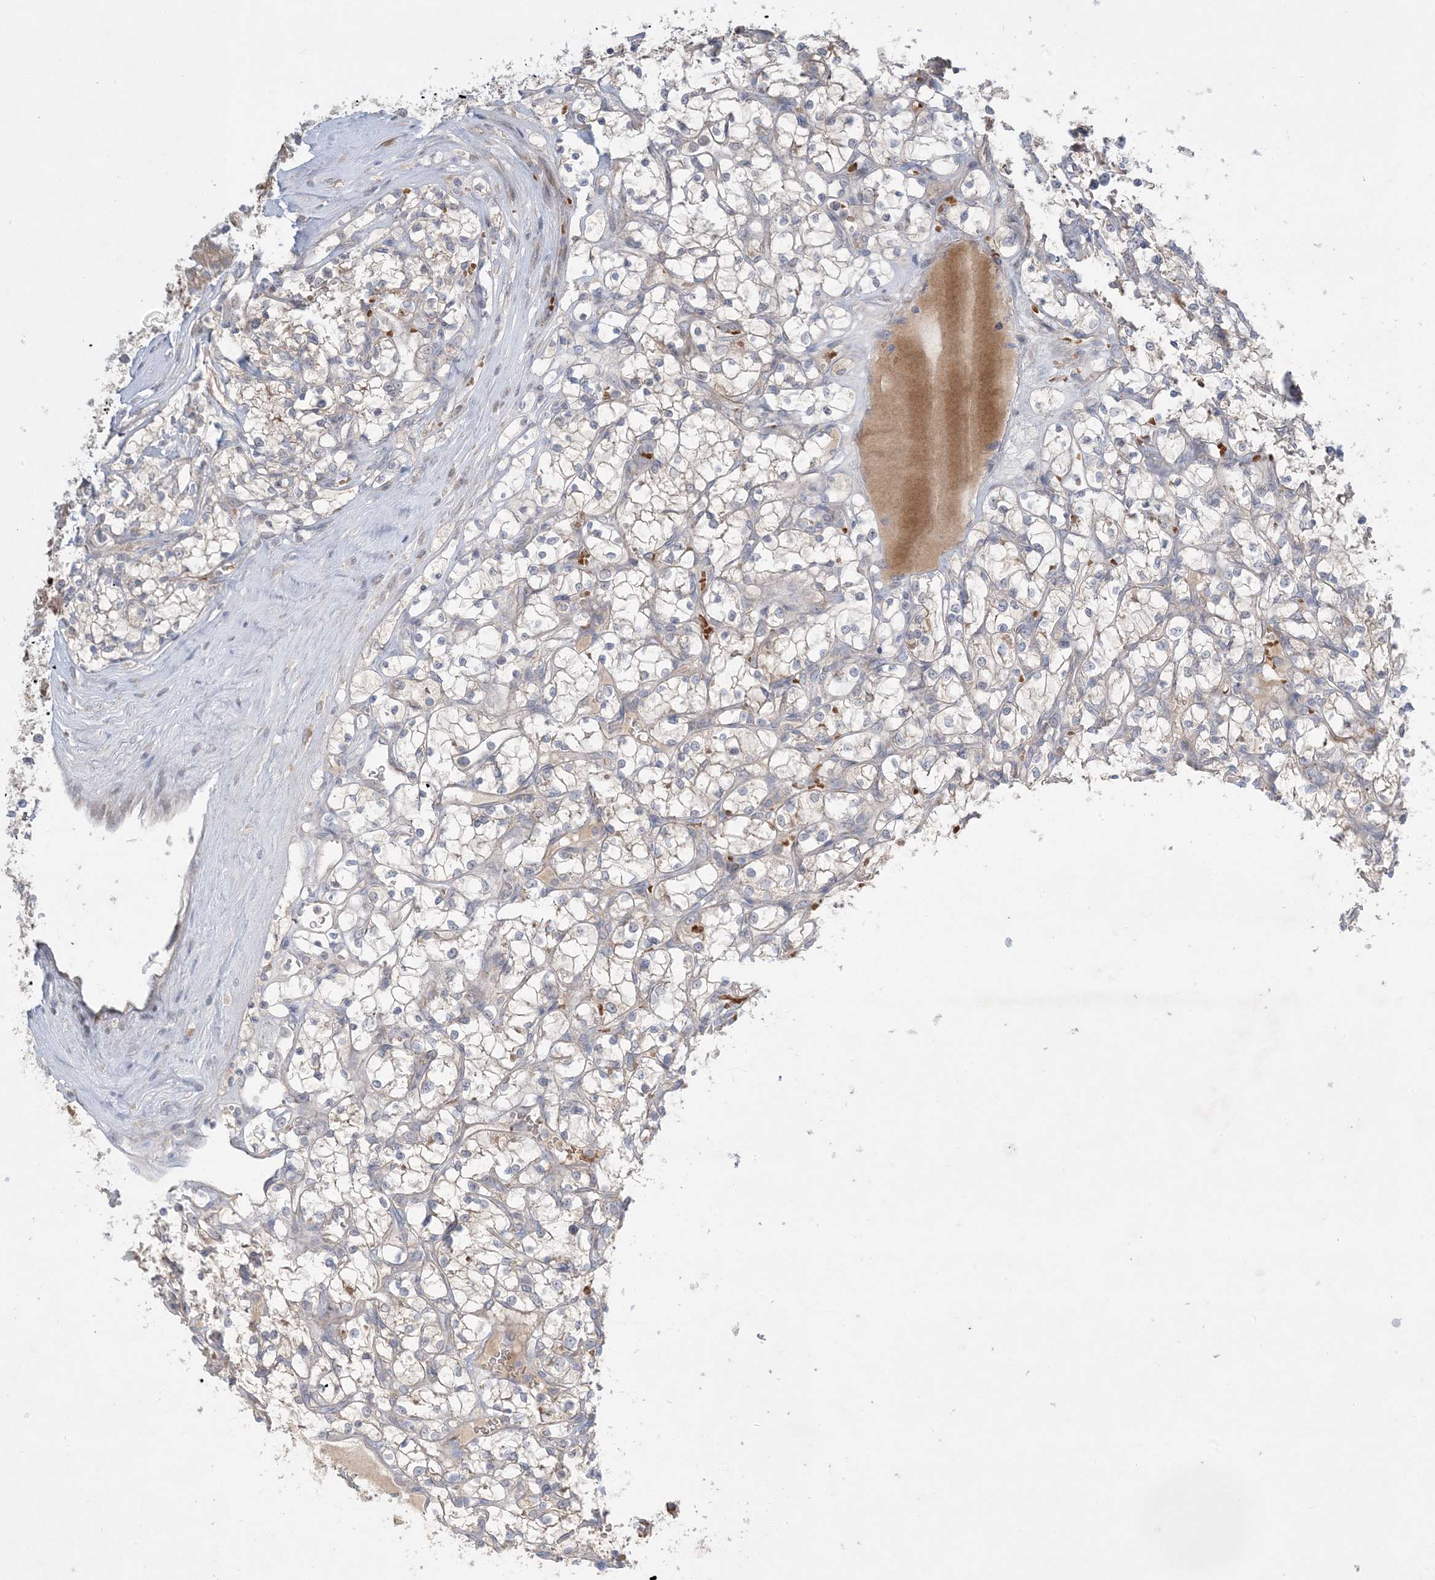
{"staining": {"intensity": "moderate", "quantity": "<25%", "location": "cytoplasmic/membranous"}, "tissue": "renal cancer", "cell_type": "Tumor cells", "image_type": "cancer", "snomed": [{"axis": "morphology", "description": "Adenocarcinoma, NOS"}, {"axis": "topography", "description": "Kidney"}], "caption": "There is low levels of moderate cytoplasmic/membranous positivity in tumor cells of renal cancer, as demonstrated by immunohistochemical staining (brown color).", "gene": "MMGT1", "patient": {"sex": "female", "age": 69}}